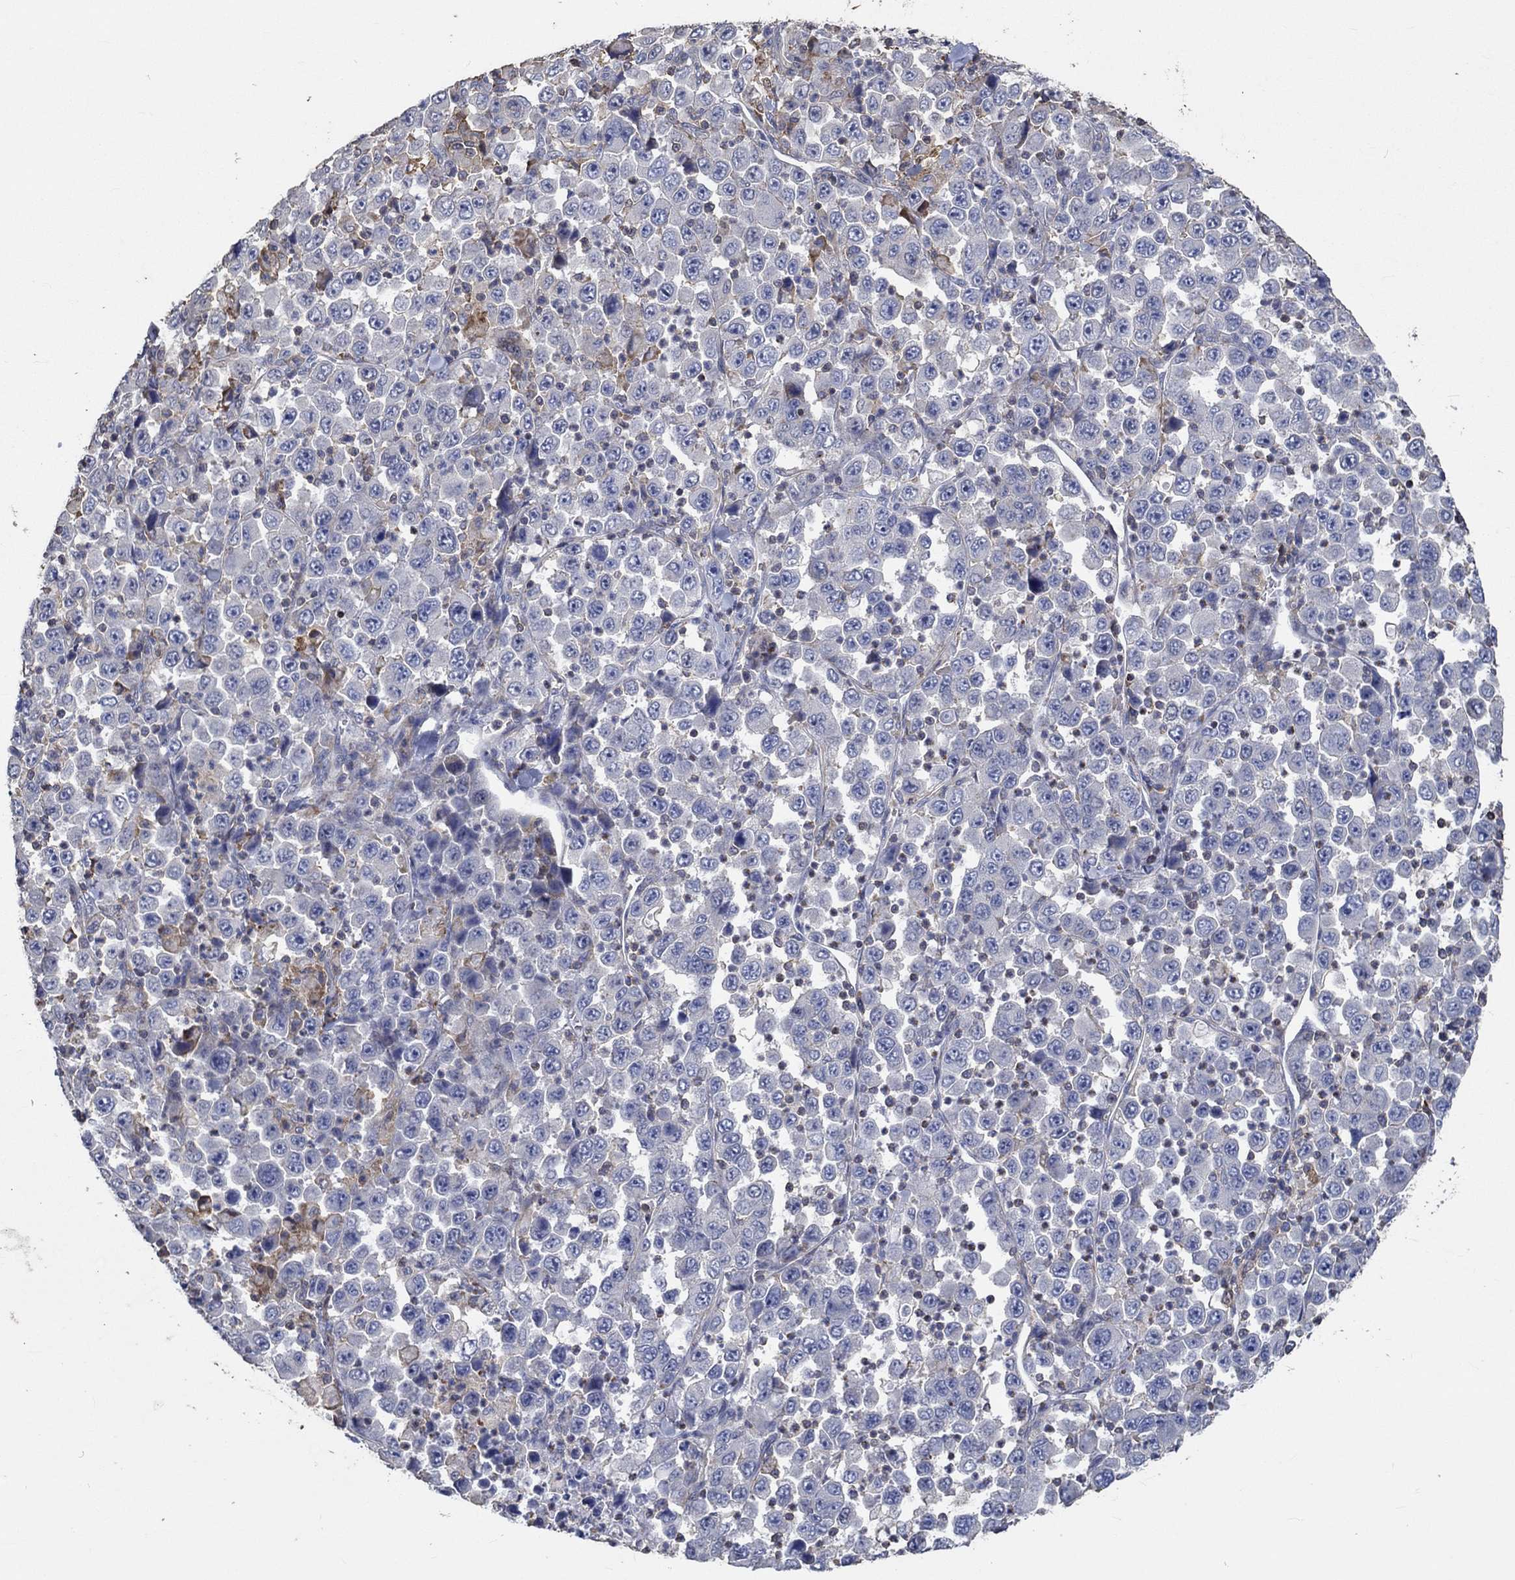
{"staining": {"intensity": "moderate", "quantity": "<25%", "location": "cytoplasmic/membranous"}, "tissue": "stomach cancer", "cell_type": "Tumor cells", "image_type": "cancer", "snomed": [{"axis": "morphology", "description": "Normal tissue, NOS"}, {"axis": "morphology", "description": "Adenocarcinoma, NOS"}, {"axis": "topography", "description": "Stomach, upper"}, {"axis": "topography", "description": "Stomach"}], "caption": "Moderate cytoplasmic/membranous positivity for a protein is seen in approximately <25% of tumor cells of adenocarcinoma (stomach) using immunohistochemistry.", "gene": "TNFAIP8L3", "patient": {"sex": "male", "age": 59}}